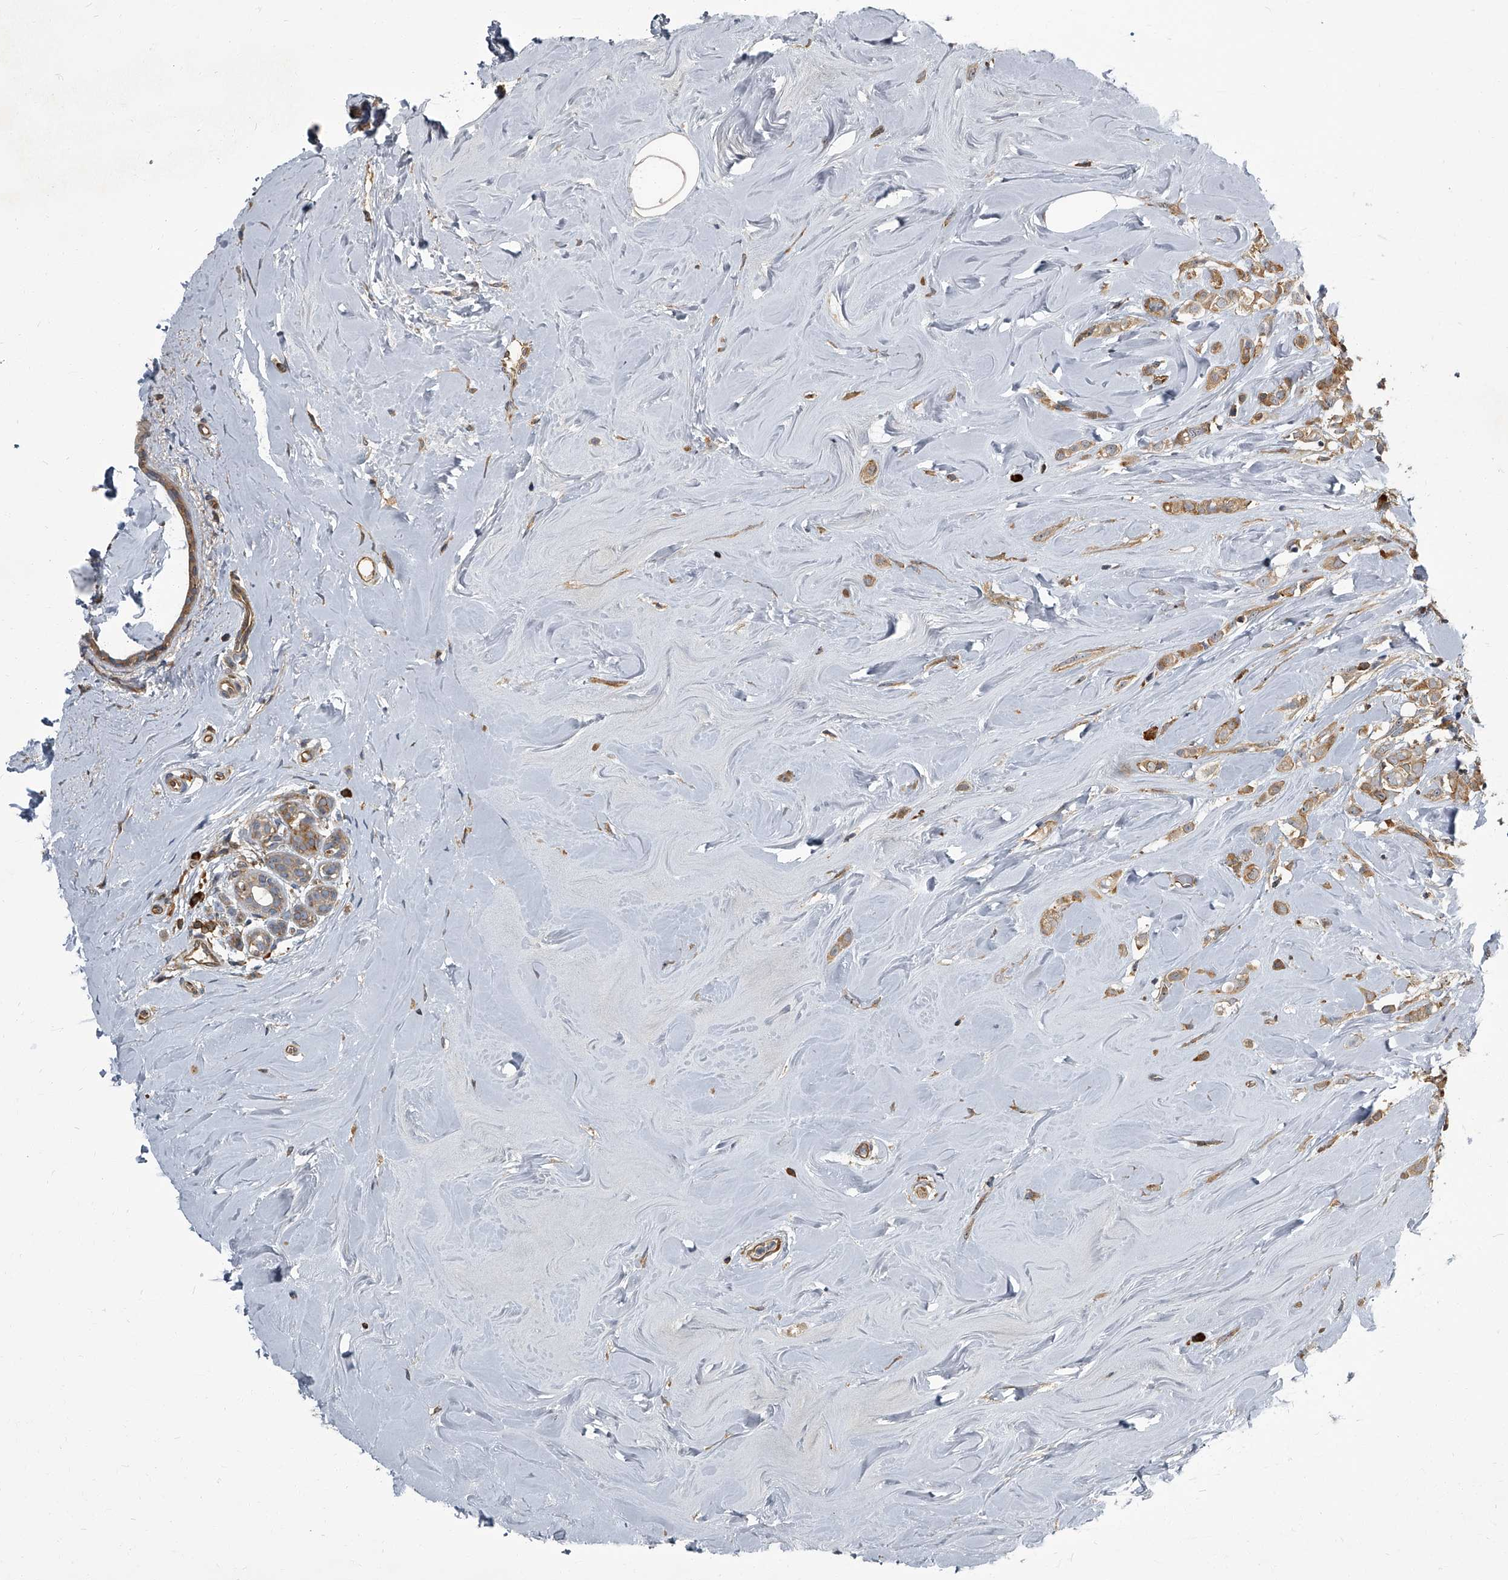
{"staining": {"intensity": "moderate", "quantity": ">75%", "location": "cytoplasmic/membranous"}, "tissue": "breast cancer", "cell_type": "Tumor cells", "image_type": "cancer", "snomed": [{"axis": "morphology", "description": "Lobular carcinoma"}, {"axis": "topography", "description": "Breast"}], "caption": "An immunohistochemistry micrograph of neoplastic tissue is shown. Protein staining in brown highlights moderate cytoplasmic/membranous positivity in breast cancer within tumor cells.", "gene": "CDV3", "patient": {"sex": "female", "age": 47}}